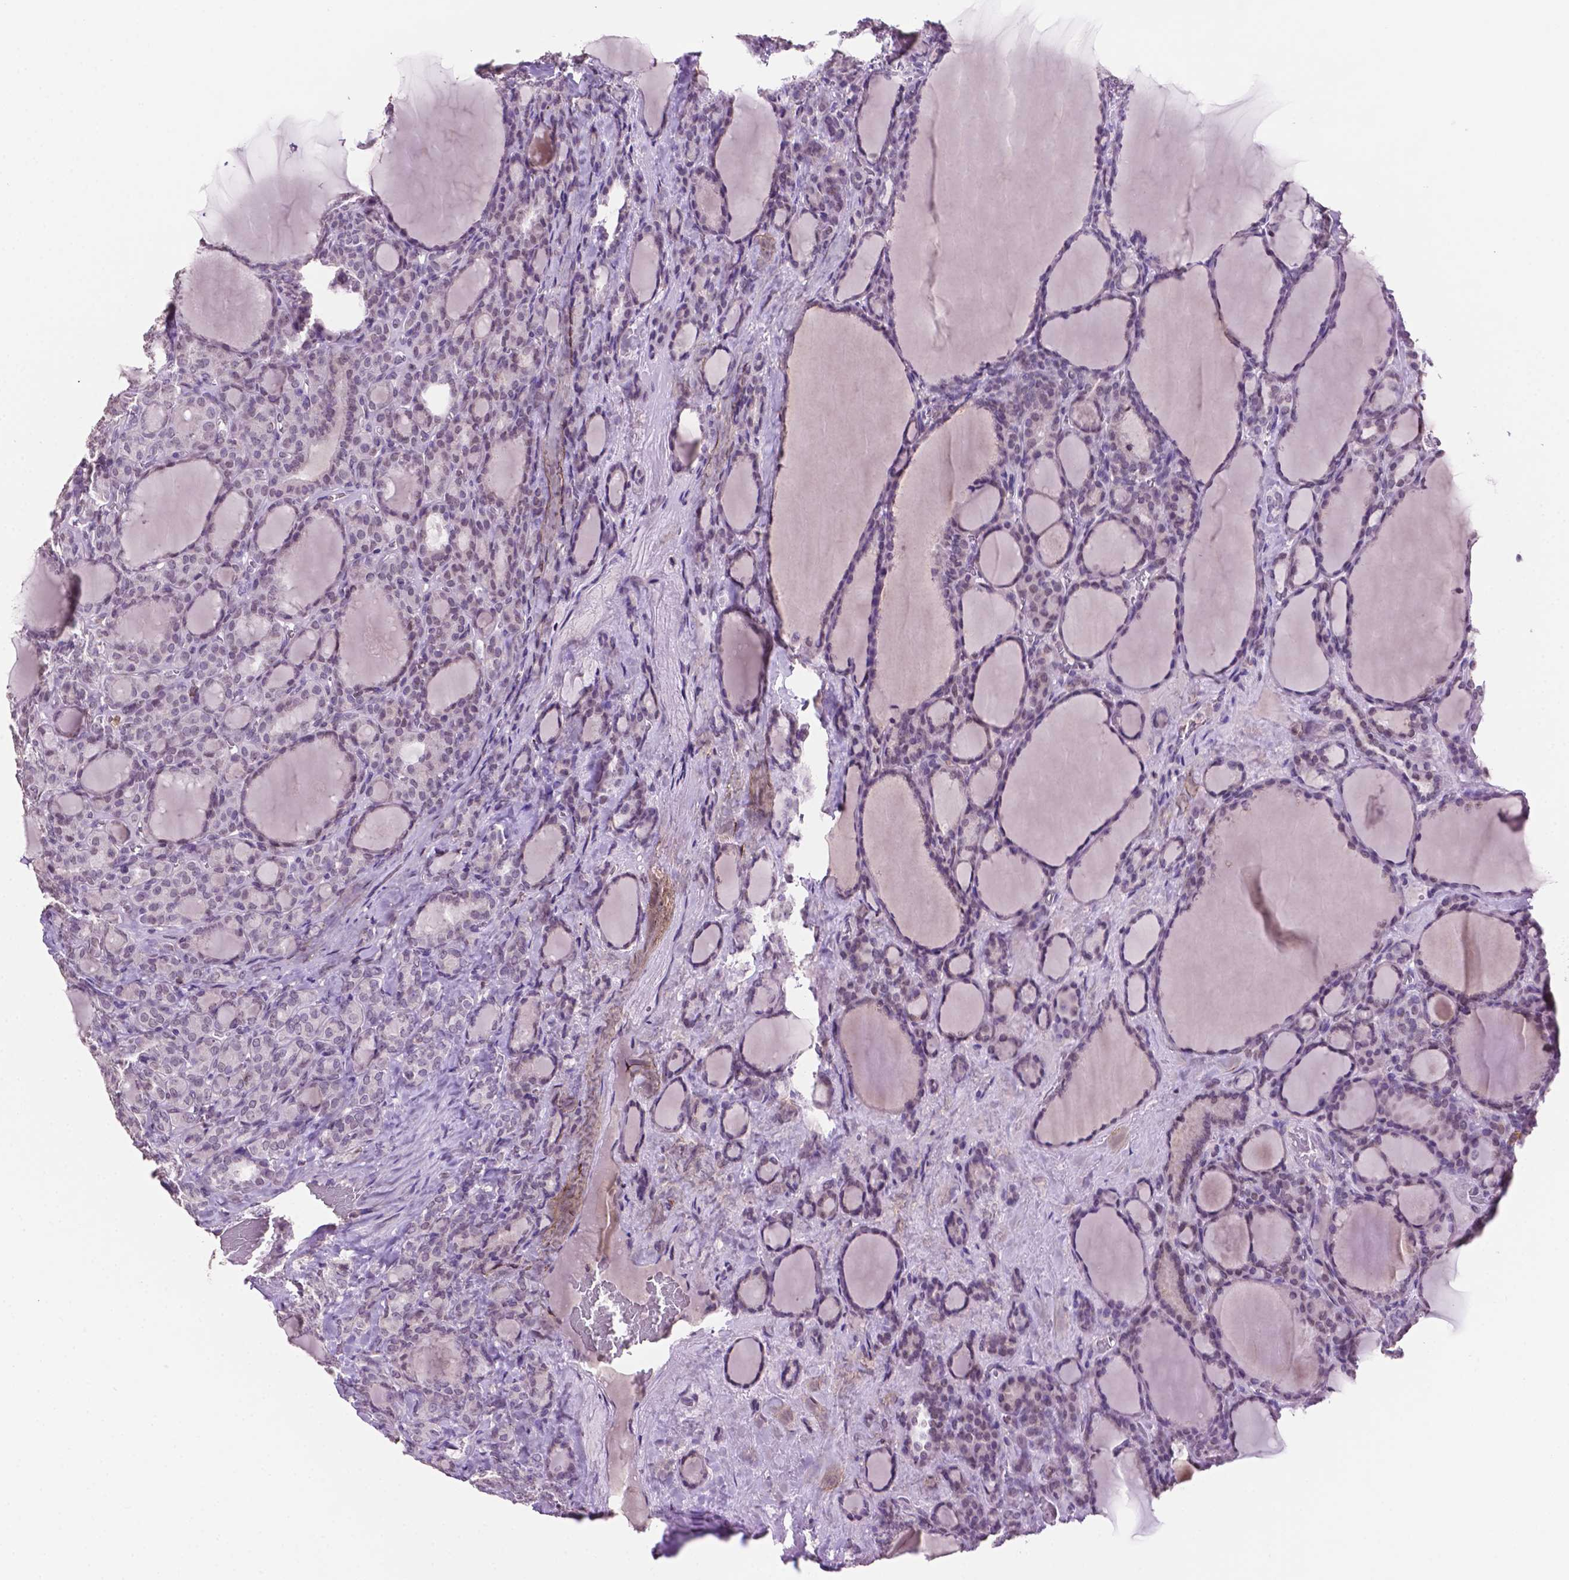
{"staining": {"intensity": "negative", "quantity": "none", "location": "none"}, "tissue": "thyroid cancer", "cell_type": "Tumor cells", "image_type": "cancer", "snomed": [{"axis": "morphology", "description": "Normal tissue, NOS"}, {"axis": "morphology", "description": "Follicular adenoma carcinoma, NOS"}, {"axis": "topography", "description": "Thyroid gland"}], "caption": "Tumor cells are negative for brown protein staining in thyroid cancer (follicular adenoma carcinoma).", "gene": "PTPN6", "patient": {"sex": "female", "age": 31}}